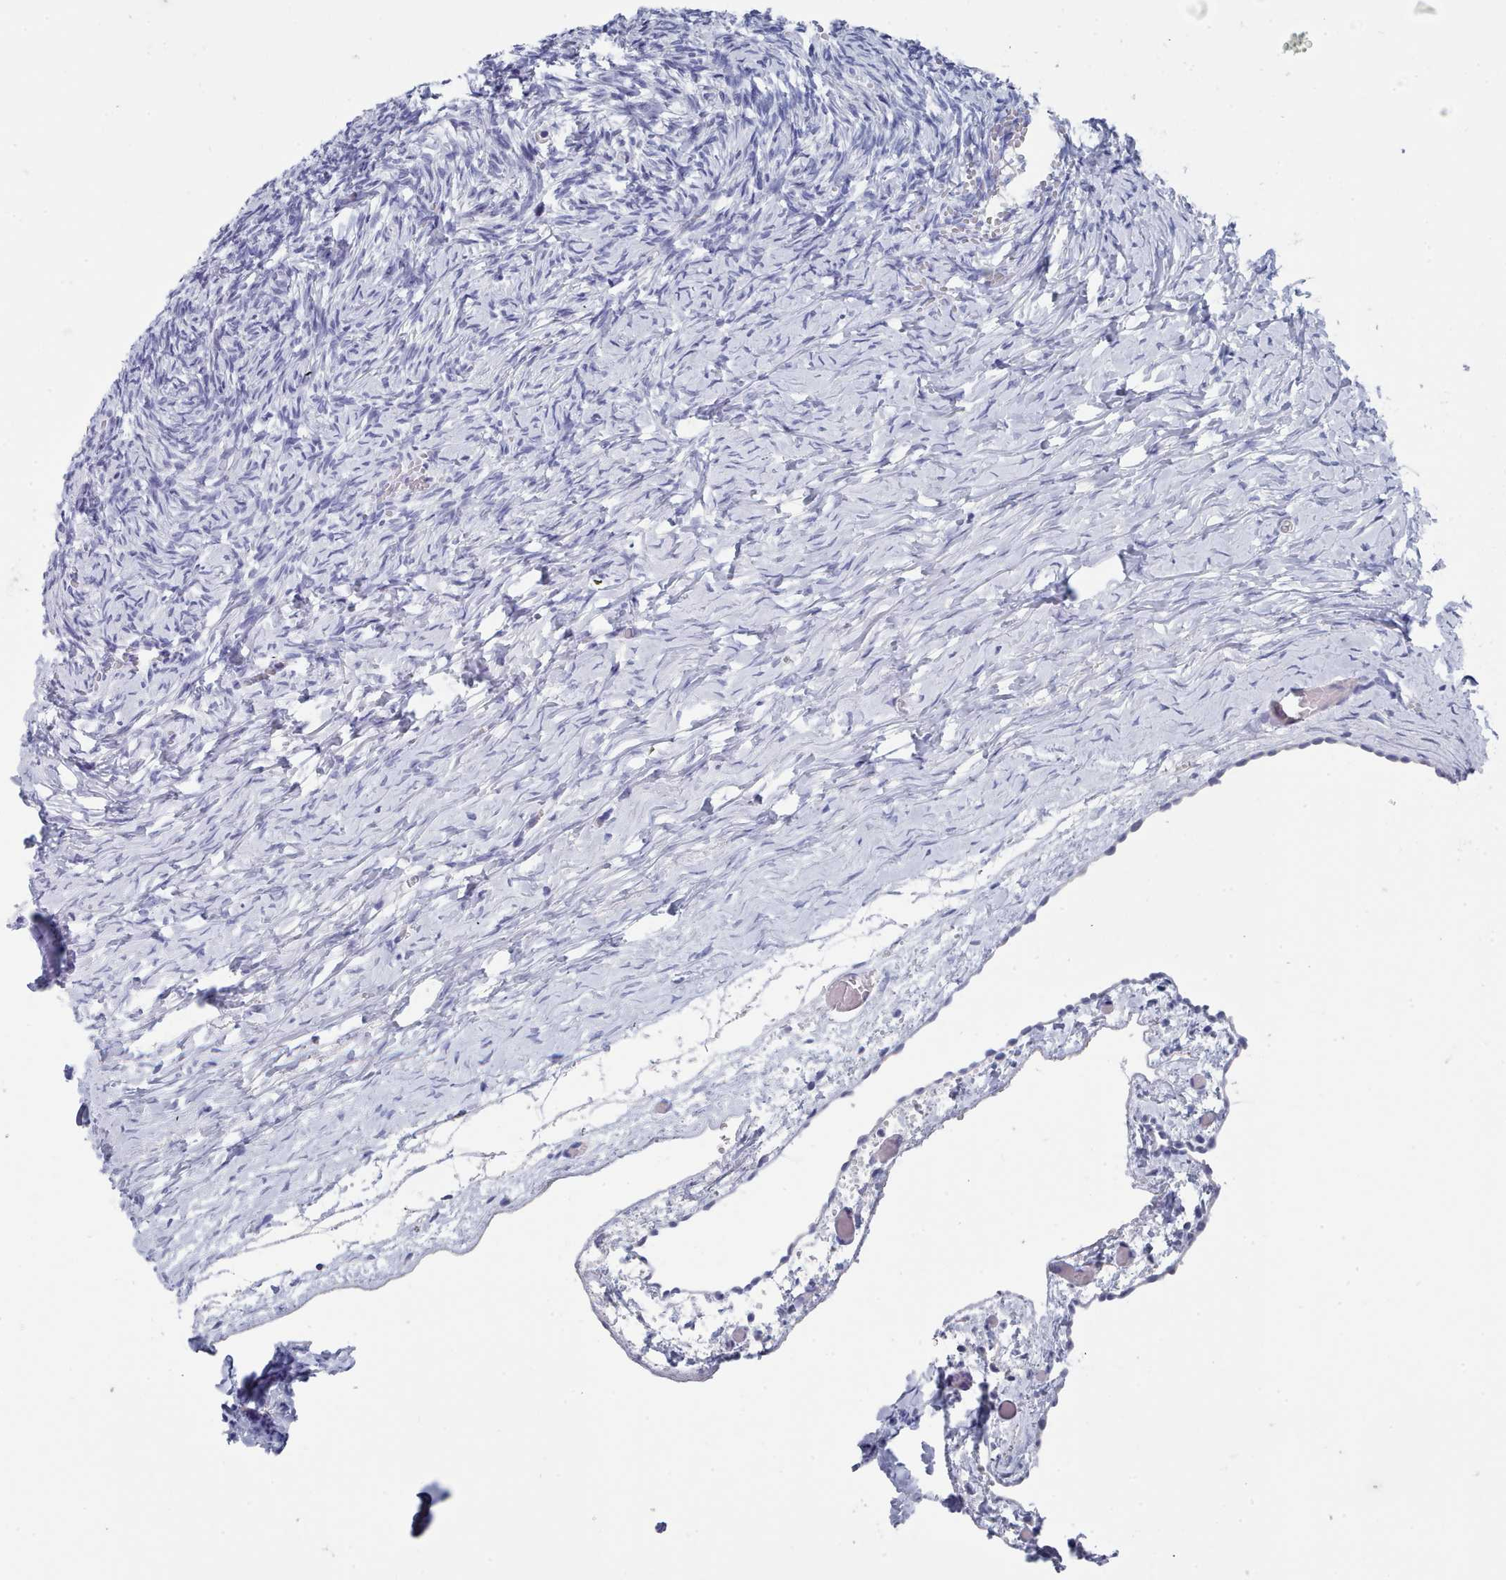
{"staining": {"intensity": "negative", "quantity": "none", "location": "none"}, "tissue": "ovary", "cell_type": "Follicle cells", "image_type": "normal", "snomed": [{"axis": "morphology", "description": "Normal tissue, NOS"}, {"axis": "topography", "description": "Ovary"}], "caption": "The photomicrograph demonstrates no significant positivity in follicle cells of ovary.", "gene": "ENSG00000285188", "patient": {"sex": "female", "age": 39}}